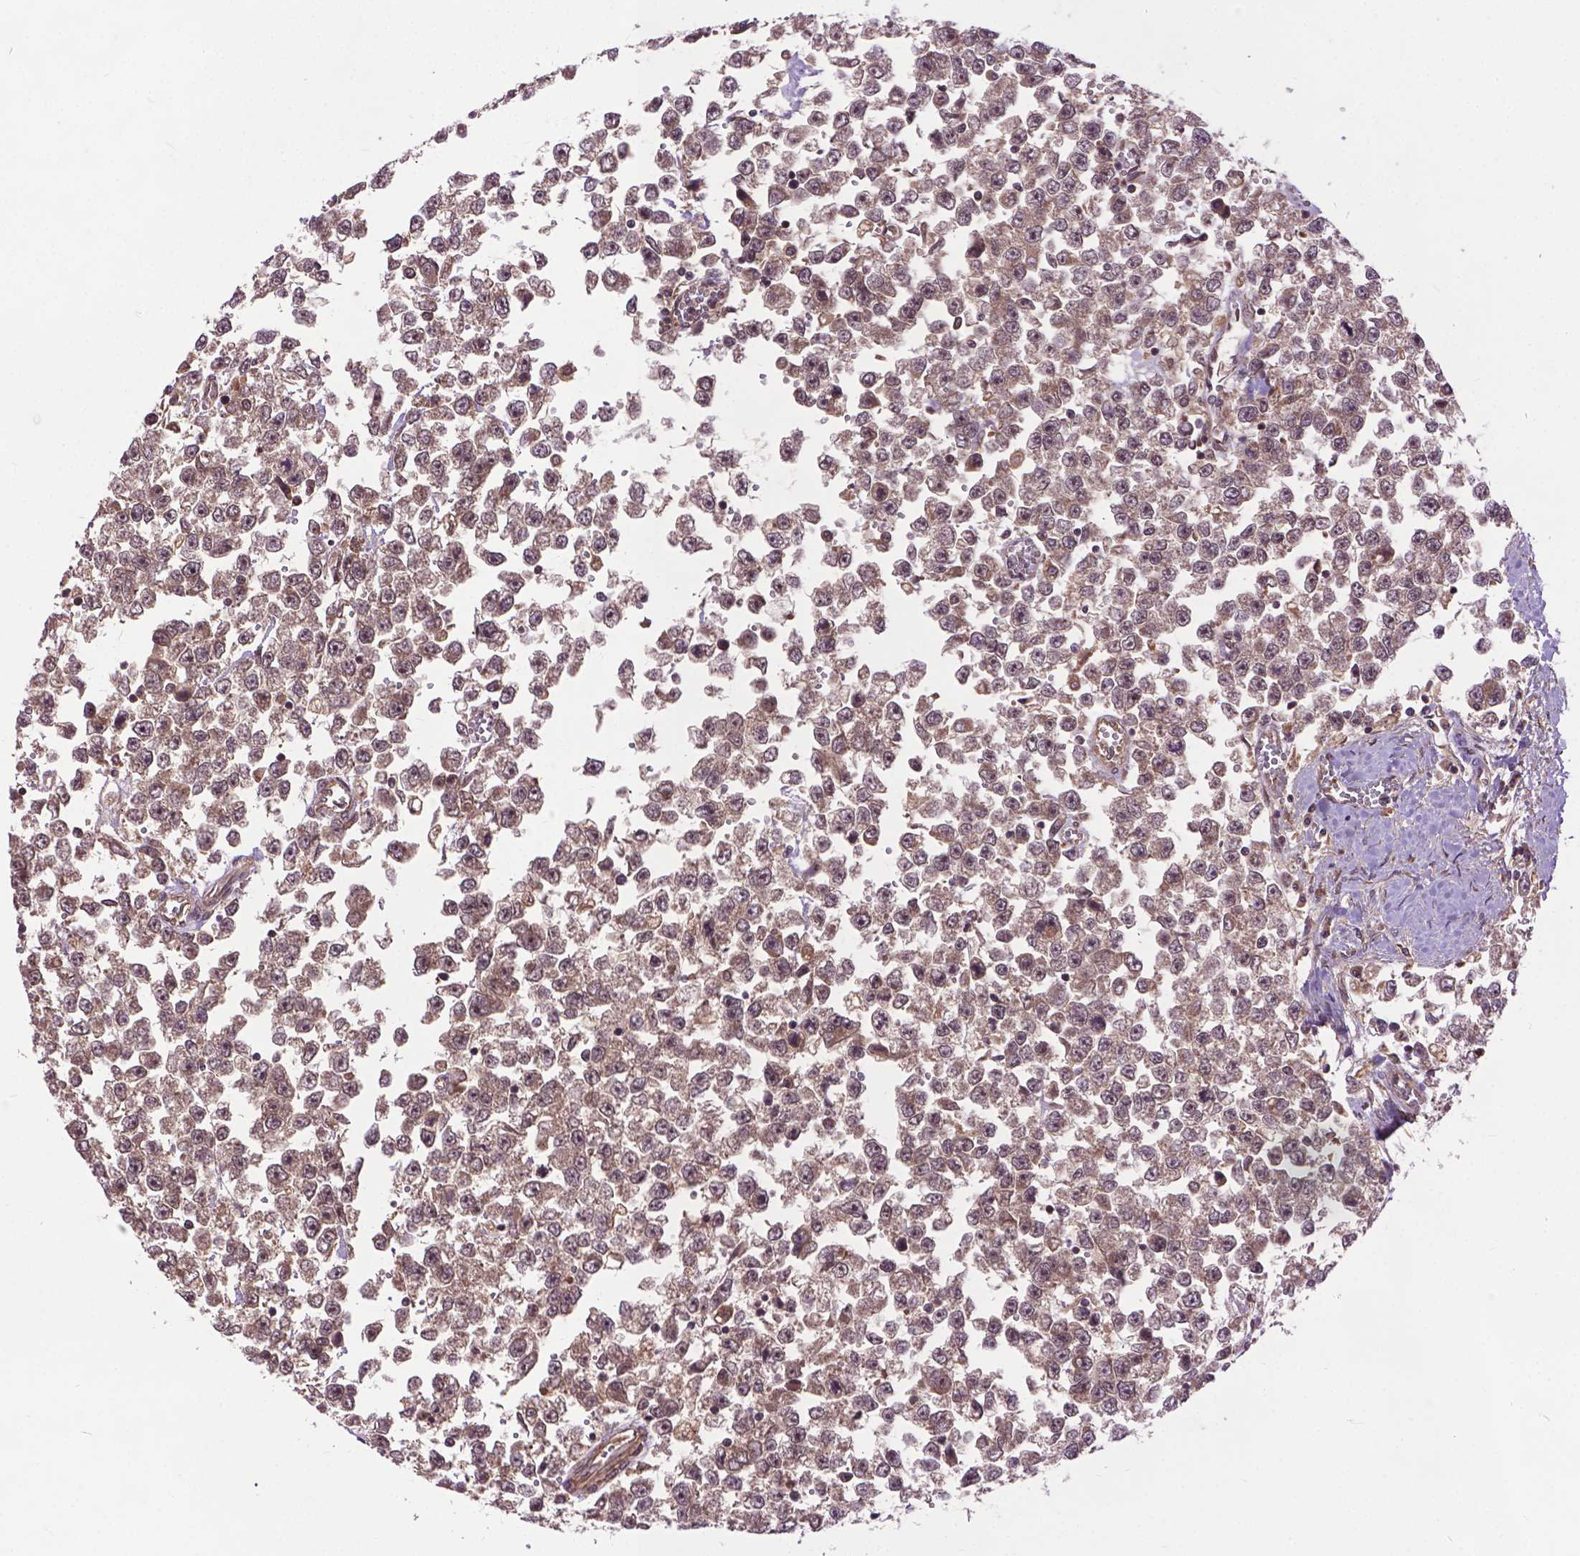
{"staining": {"intensity": "moderate", "quantity": ">75%", "location": "cytoplasmic/membranous,nuclear"}, "tissue": "testis cancer", "cell_type": "Tumor cells", "image_type": "cancer", "snomed": [{"axis": "morphology", "description": "Seminoma, NOS"}, {"axis": "topography", "description": "Testis"}], "caption": "This histopathology image reveals testis seminoma stained with immunohistochemistry to label a protein in brown. The cytoplasmic/membranous and nuclear of tumor cells show moderate positivity for the protein. Nuclei are counter-stained blue.", "gene": "ZNF616", "patient": {"sex": "male", "age": 34}}